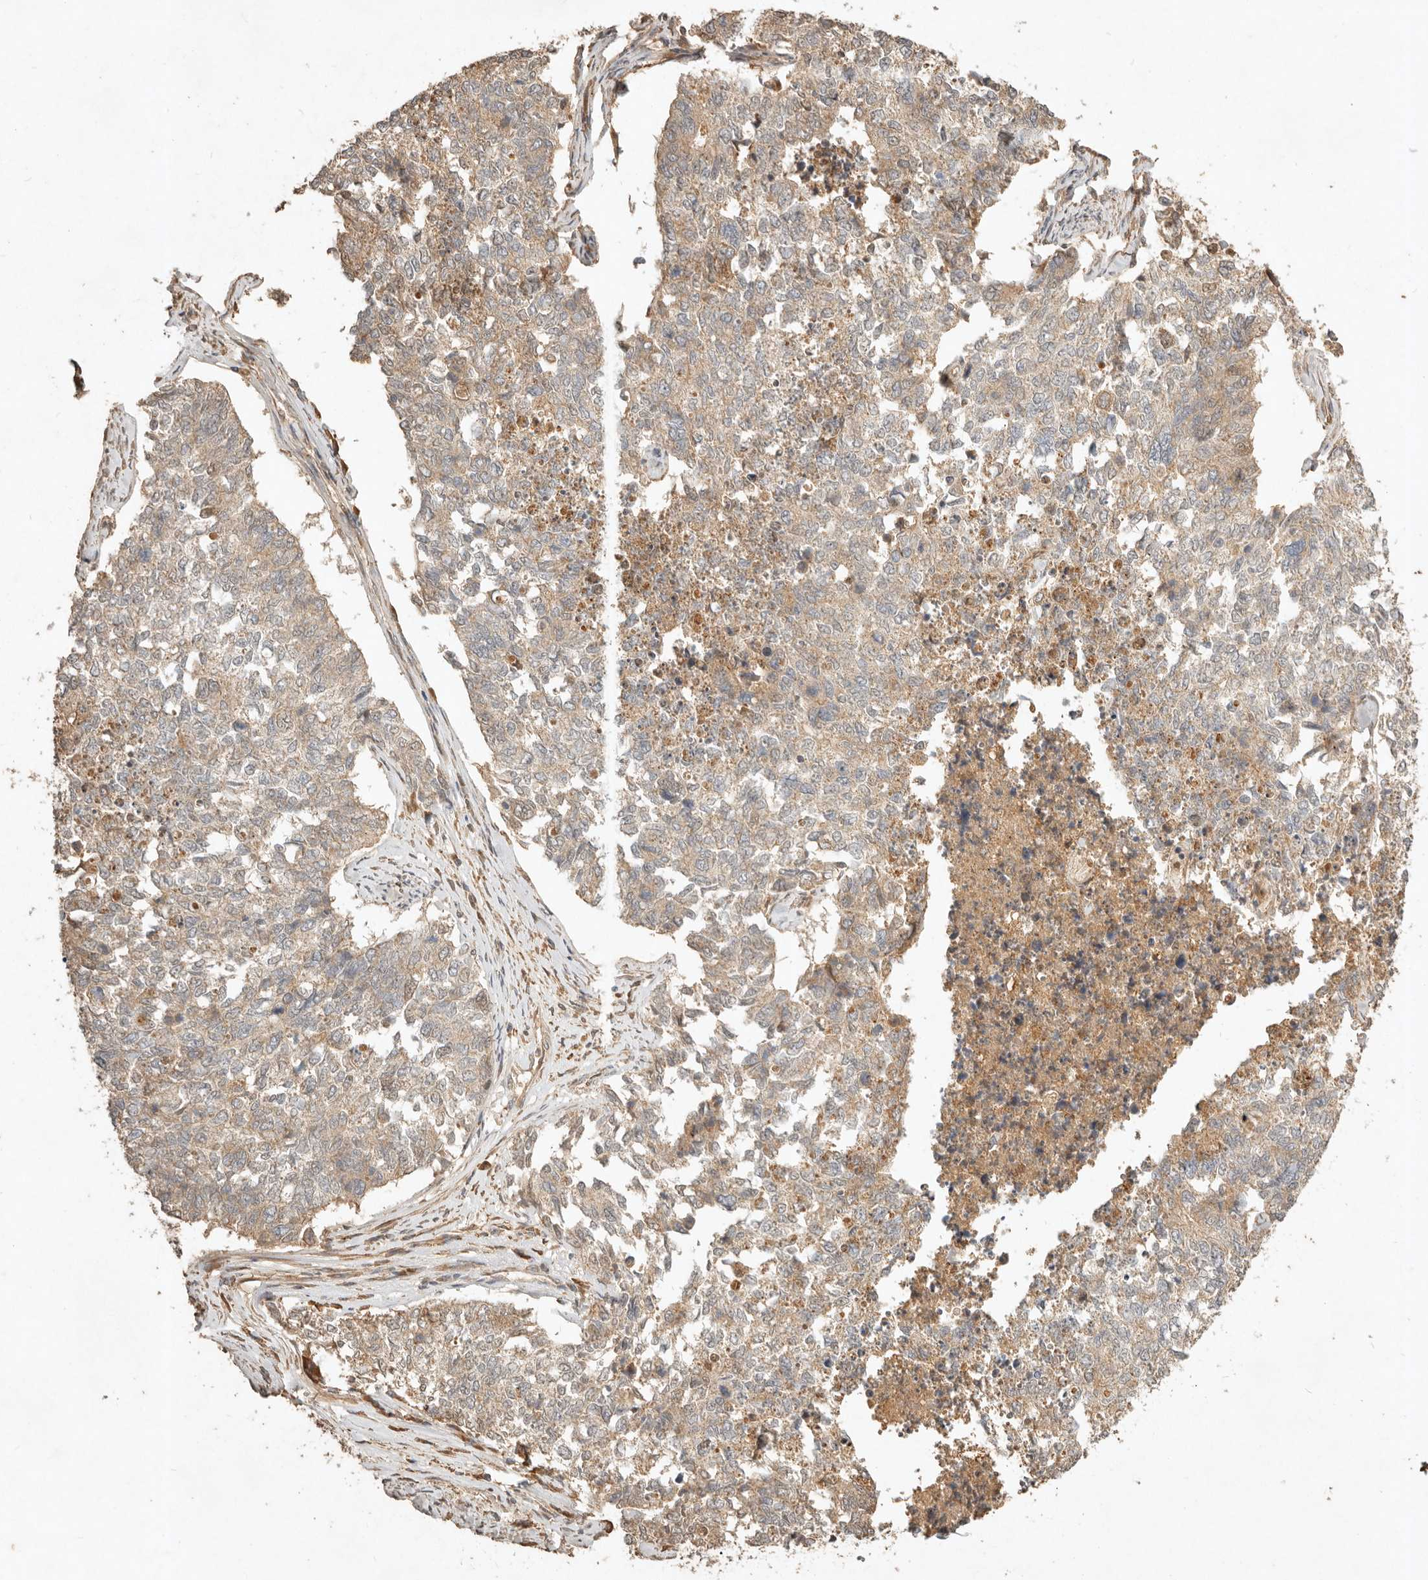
{"staining": {"intensity": "weak", "quantity": ">75%", "location": "cytoplasmic/membranous"}, "tissue": "cervical cancer", "cell_type": "Tumor cells", "image_type": "cancer", "snomed": [{"axis": "morphology", "description": "Squamous cell carcinoma, NOS"}, {"axis": "topography", "description": "Cervix"}], "caption": "Immunohistochemical staining of human cervical cancer demonstrates weak cytoplasmic/membranous protein expression in about >75% of tumor cells.", "gene": "CLEC4C", "patient": {"sex": "female", "age": 63}}